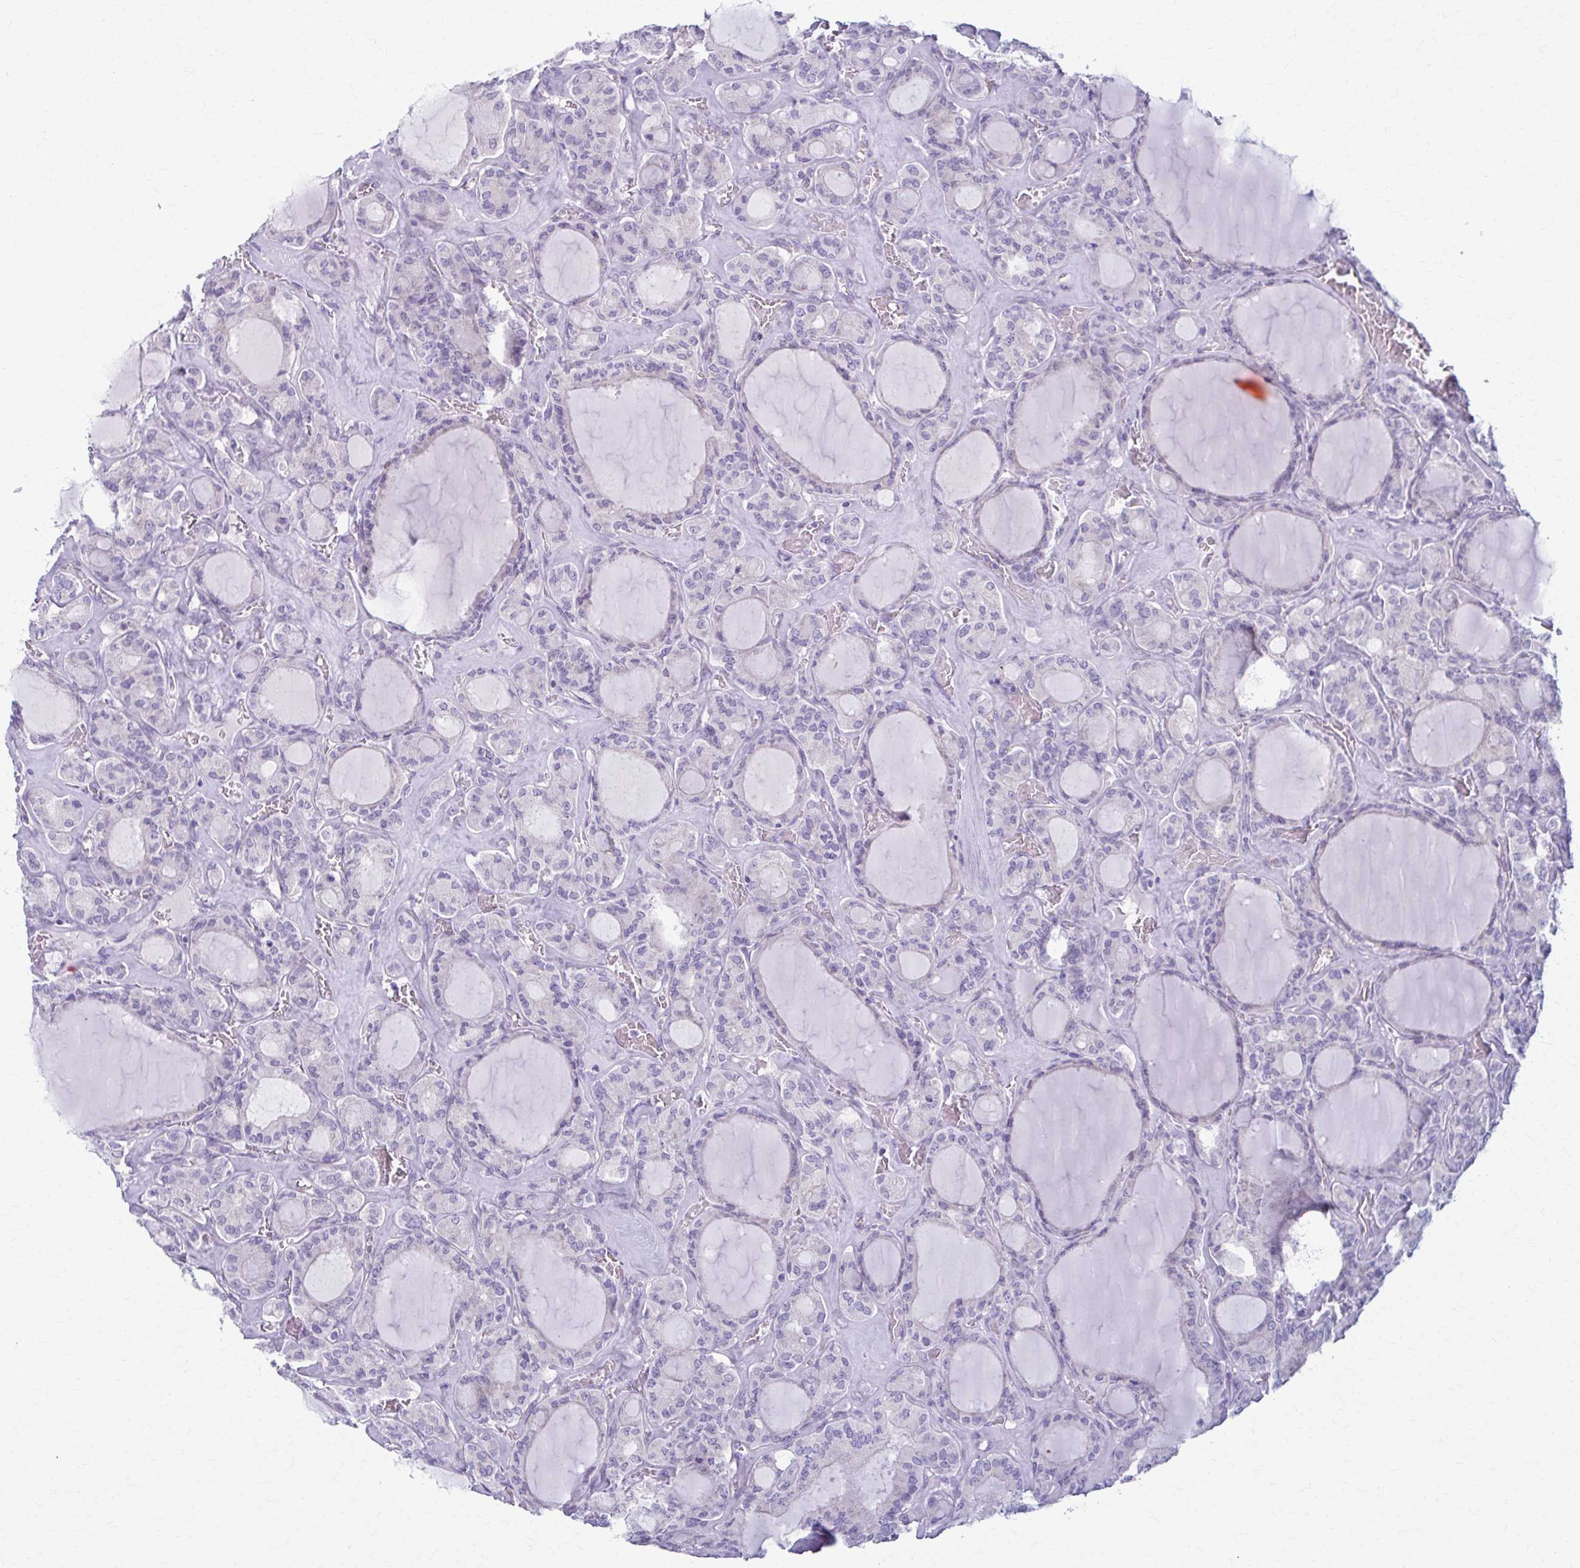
{"staining": {"intensity": "negative", "quantity": "none", "location": "none"}, "tissue": "thyroid cancer", "cell_type": "Tumor cells", "image_type": "cancer", "snomed": [{"axis": "morphology", "description": "Papillary adenocarcinoma, NOS"}, {"axis": "topography", "description": "Thyroid gland"}], "caption": "Thyroid papillary adenocarcinoma was stained to show a protein in brown. There is no significant staining in tumor cells.", "gene": "PRKRA", "patient": {"sex": "male", "age": 87}}